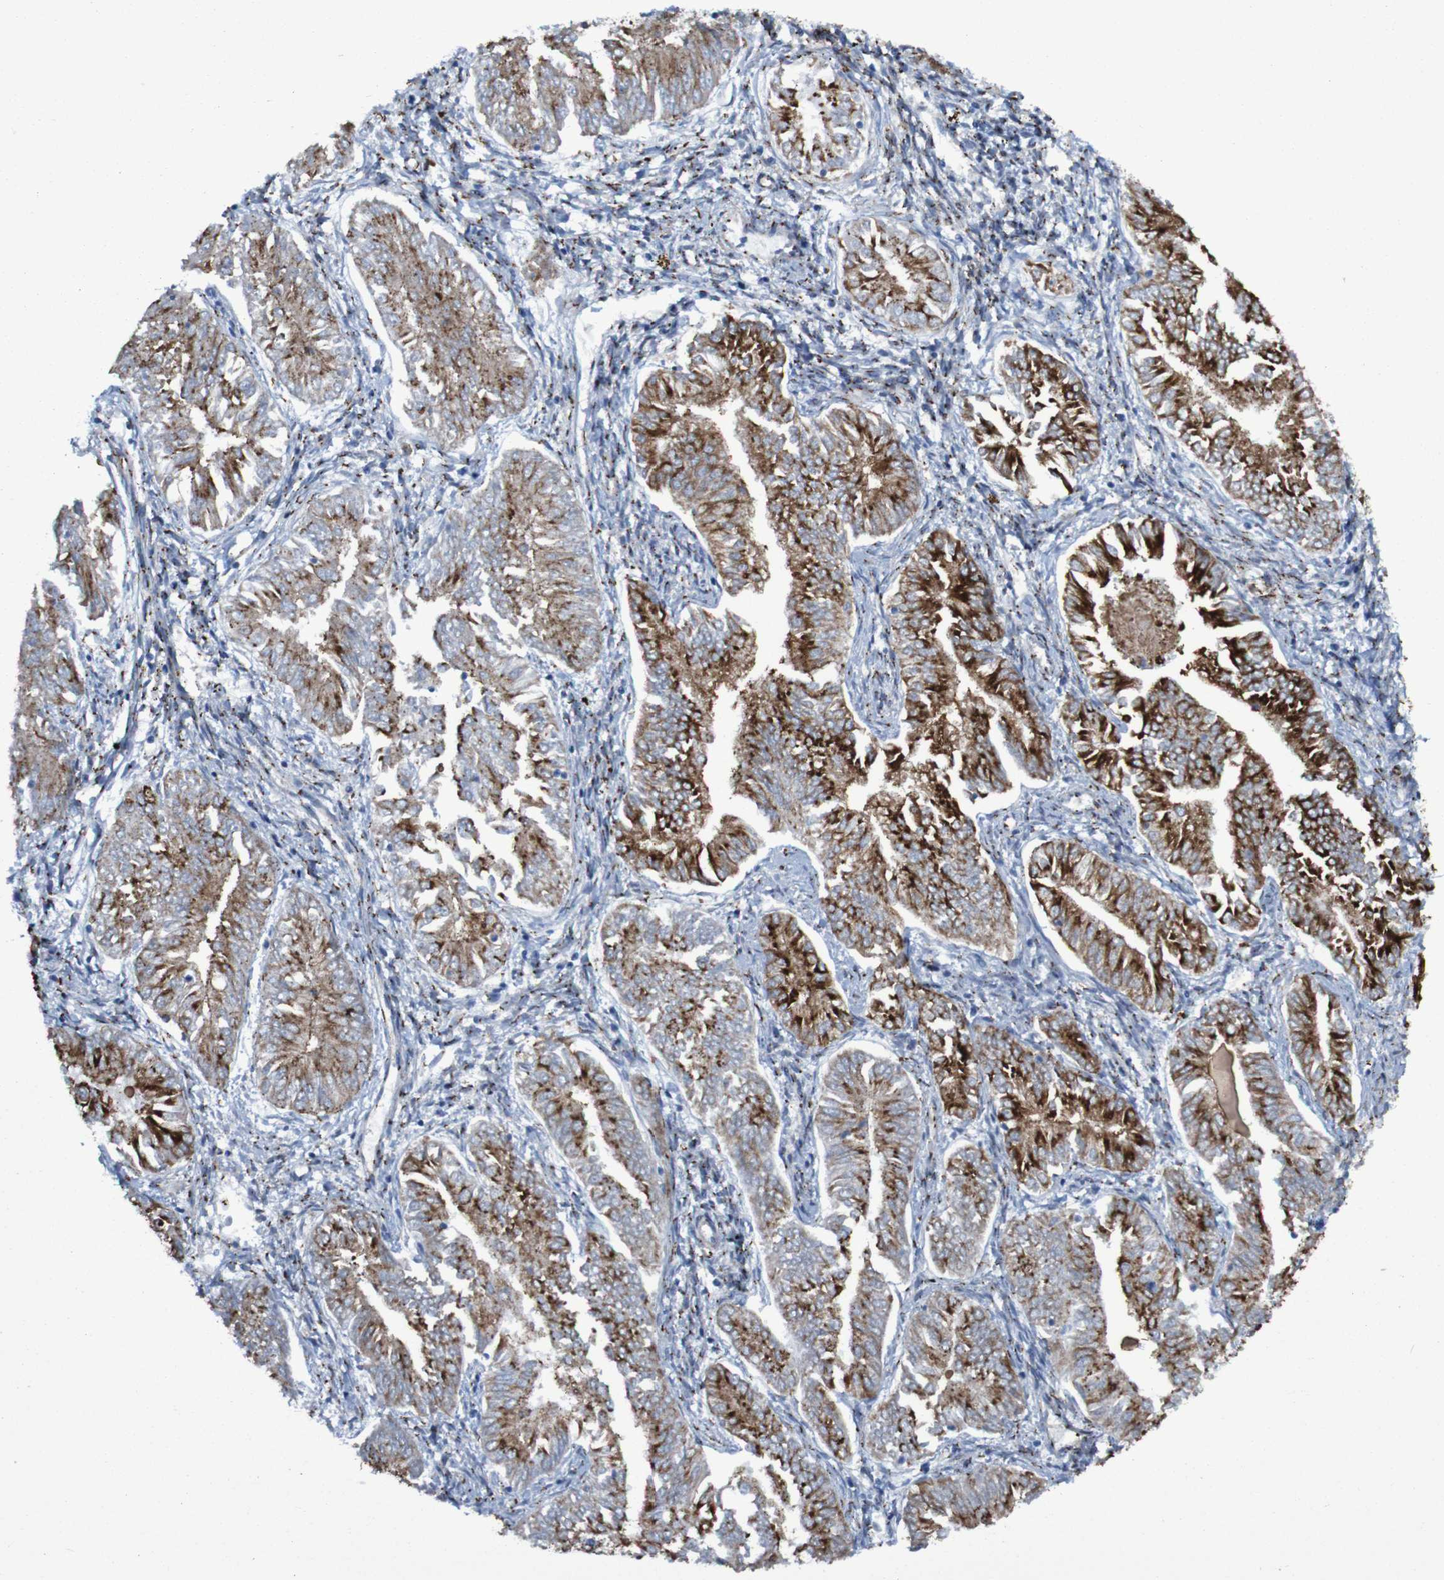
{"staining": {"intensity": "strong", "quantity": ">75%", "location": "cytoplasmic/membranous"}, "tissue": "endometrial cancer", "cell_type": "Tumor cells", "image_type": "cancer", "snomed": [{"axis": "morphology", "description": "Adenocarcinoma, NOS"}, {"axis": "topography", "description": "Endometrium"}], "caption": "Adenocarcinoma (endometrial) stained with a protein marker reveals strong staining in tumor cells.", "gene": "GOLM1", "patient": {"sex": "female", "age": 53}}